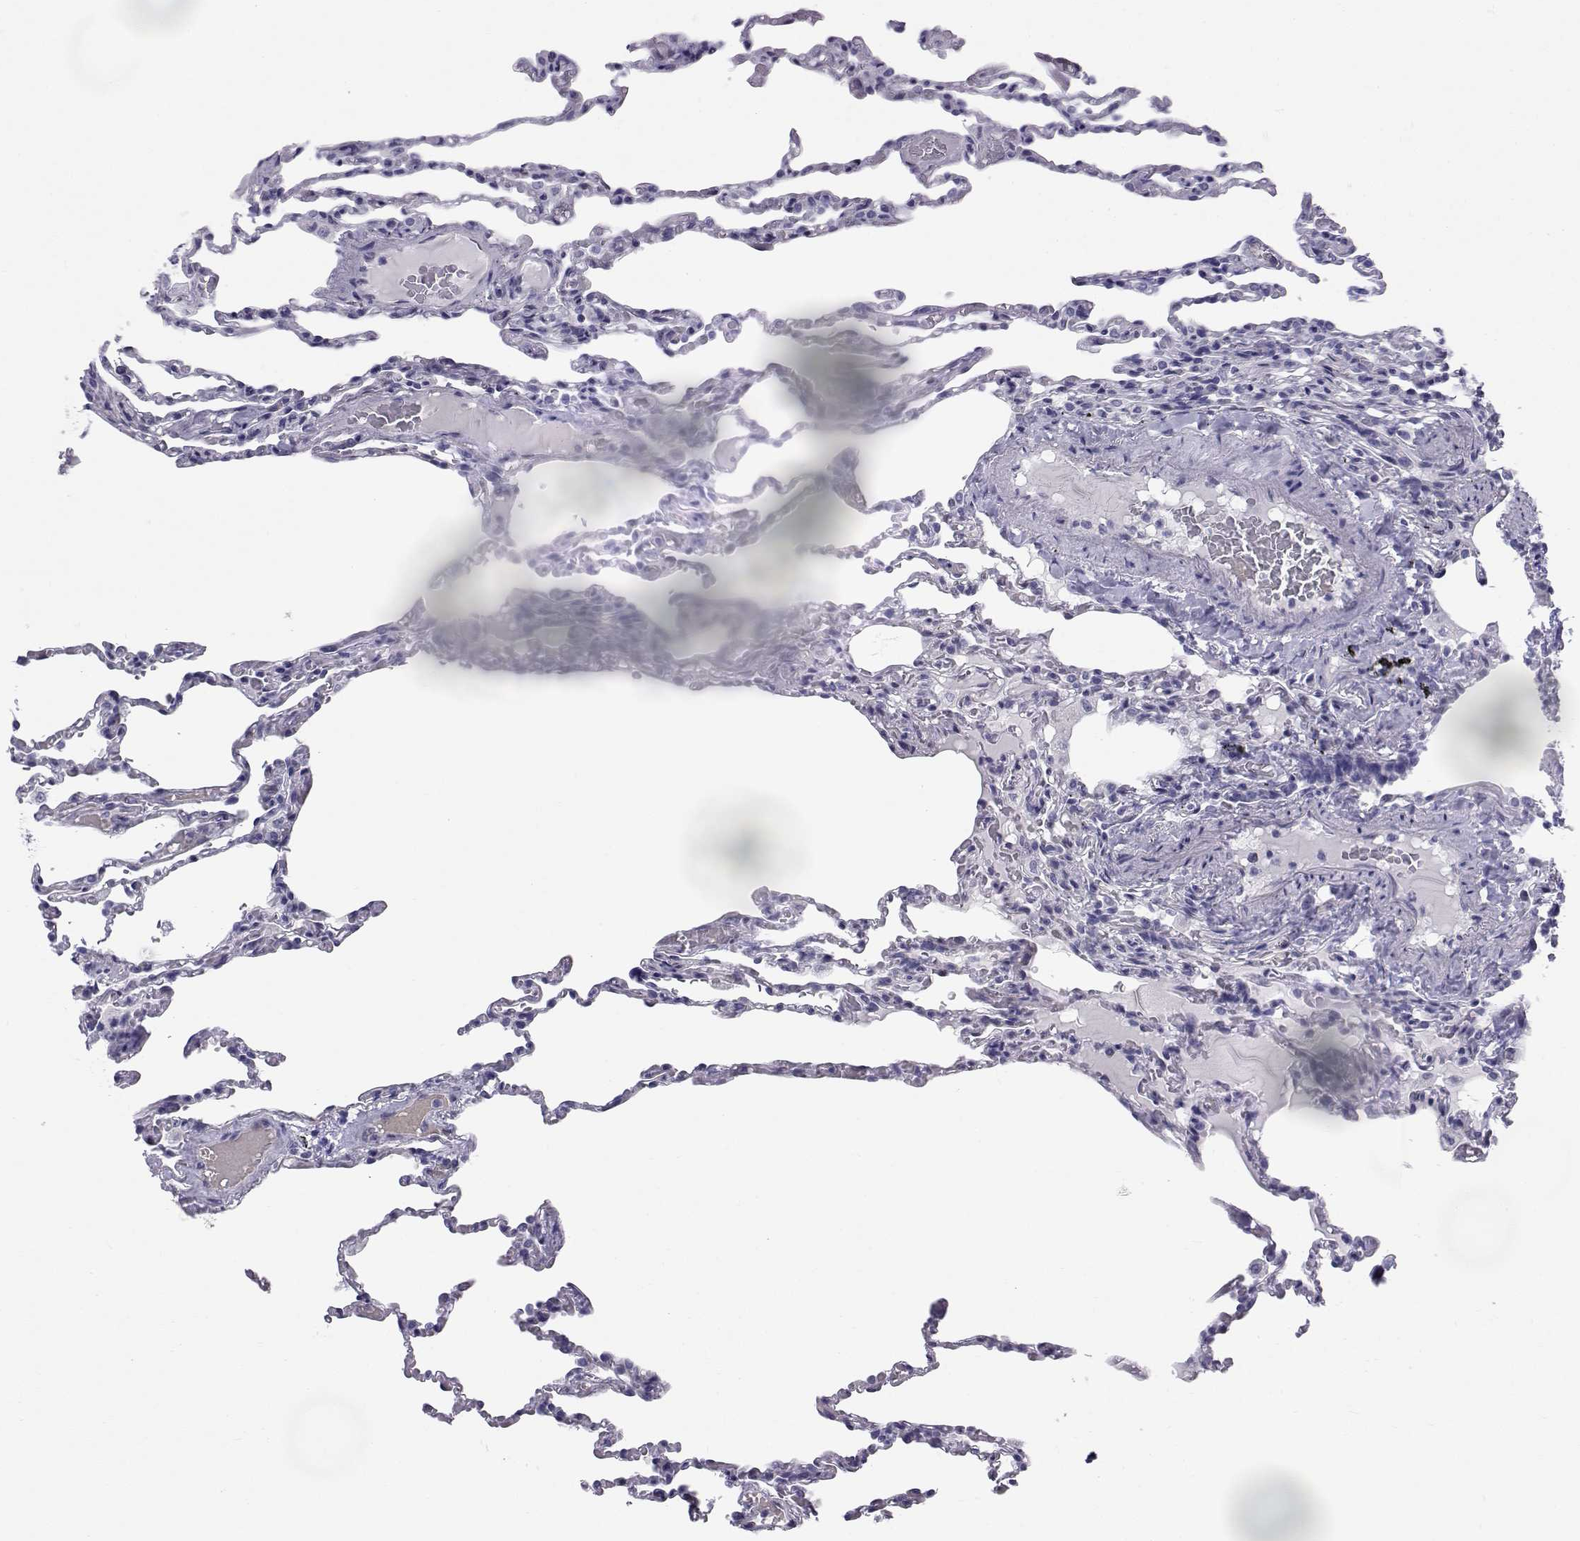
{"staining": {"intensity": "negative", "quantity": "none", "location": "none"}, "tissue": "lung", "cell_type": "Alveolar cells", "image_type": "normal", "snomed": [{"axis": "morphology", "description": "Normal tissue, NOS"}, {"axis": "topography", "description": "Lung"}], "caption": "This is an immunohistochemistry (IHC) image of normal lung. There is no staining in alveolar cells.", "gene": "RNASE12", "patient": {"sex": "female", "age": 43}}